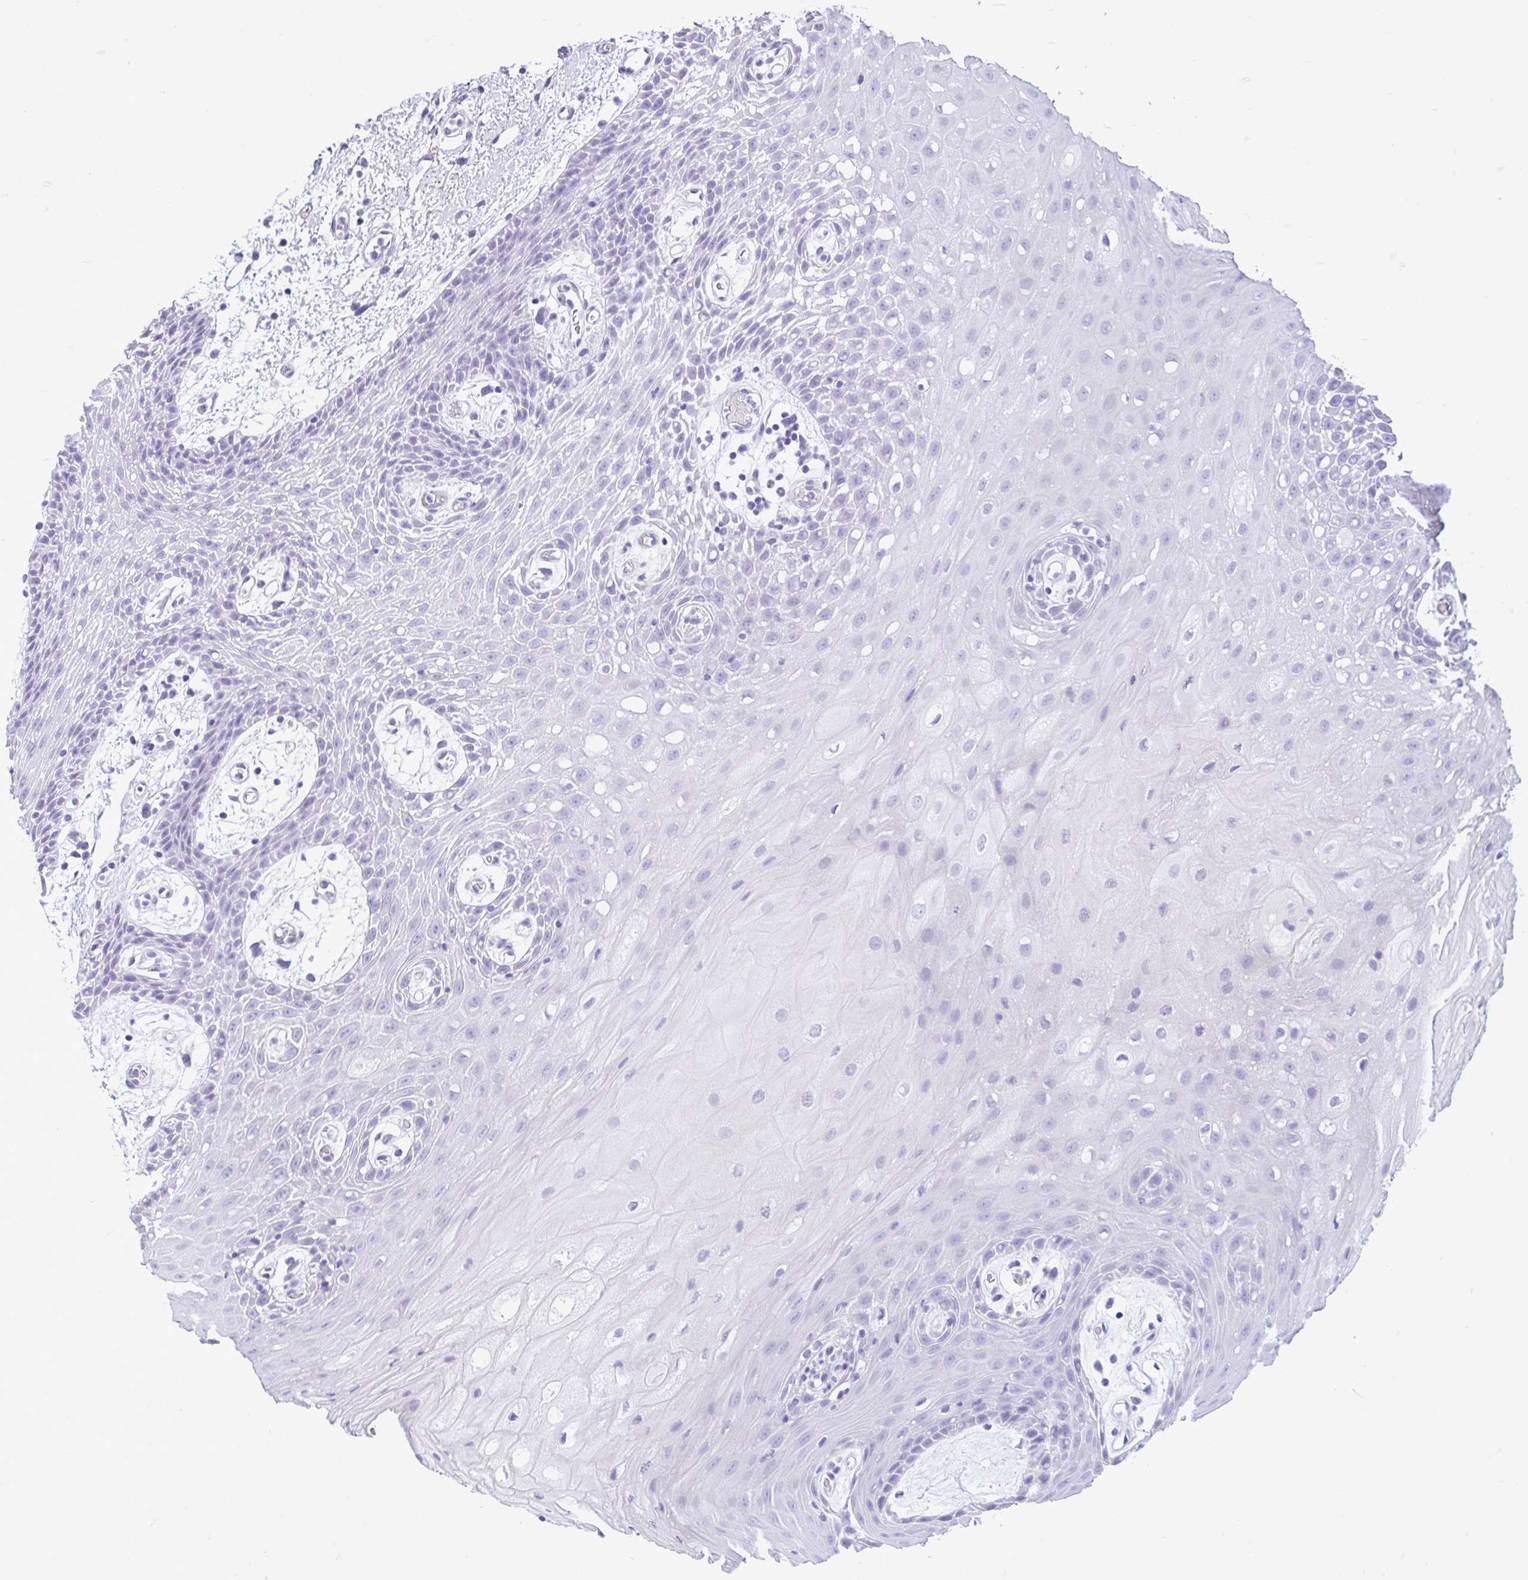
{"staining": {"intensity": "negative", "quantity": "none", "location": "none"}, "tissue": "oral mucosa", "cell_type": "Squamous epithelial cells", "image_type": "normal", "snomed": [{"axis": "morphology", "description": "Normal tissue, NOS"}, {"axis": "topography", "description": "Oral tissue"}], "caption": "DAB immunohistochemical staining of normal oral mucosa exhibits no significant positivity in squamous epithelial cells.", "gene": "ZNF319", "patient": {"sex": "female", "age": 59}}